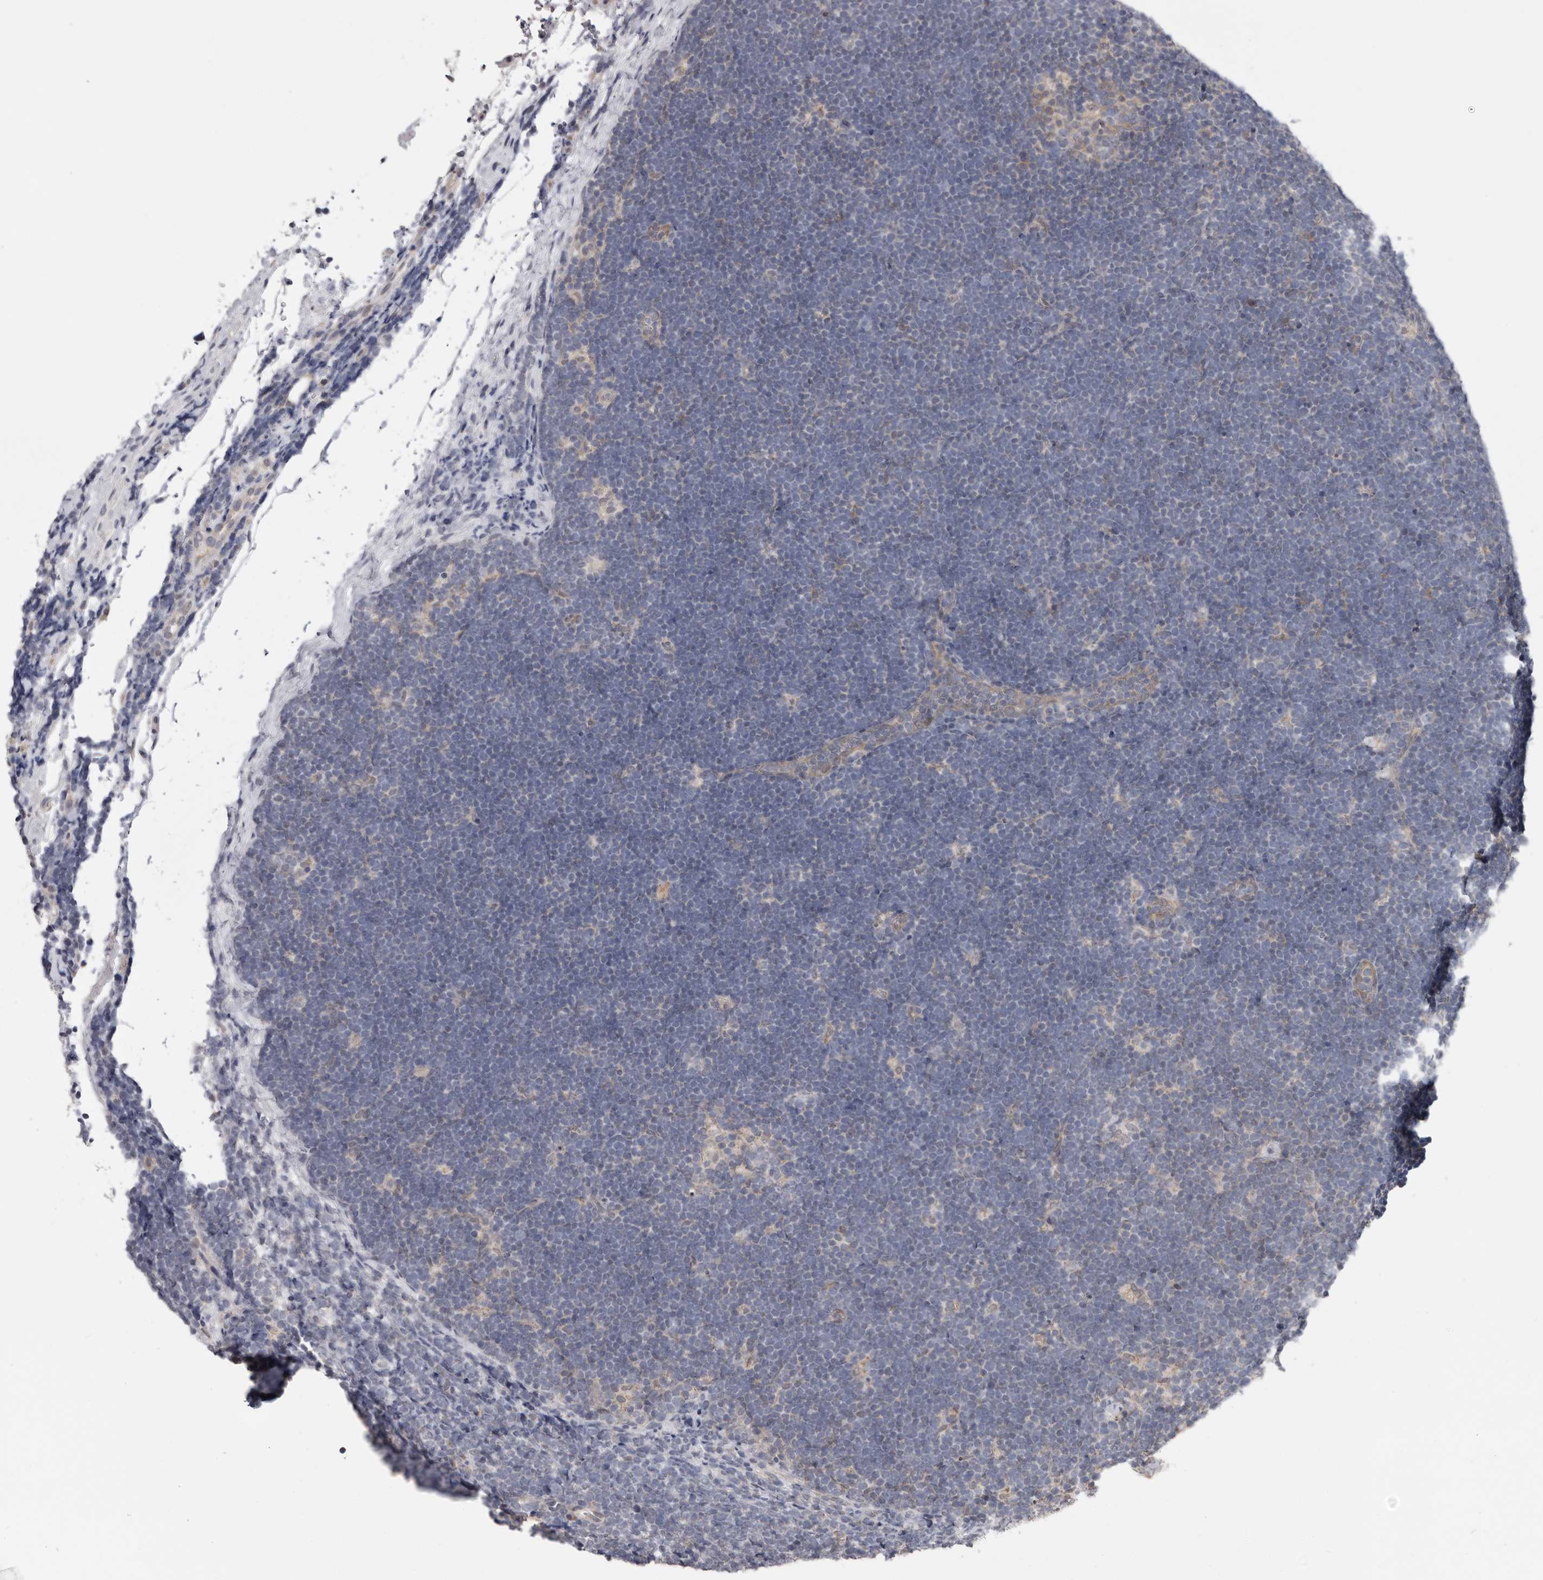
{"staining": {"intensity": "negative", "quantity": "none", "location": "none"}, "tissue": "lymphoma", "cell_type": "Tumor cells", "image_type": "cancer", "snomed": [{"axis": "morphology", "description": "Malignant lymphoma, non-Hodgkin's type, High grade"}, {"axis": "topography", "description": "Lymph node"}], "caption": "Lymphoma stained for a protein using IHC exhibits no positivity tumor cells.", "gene": "MOGAT2", "patient": {"sex": "male", "age": 13}}